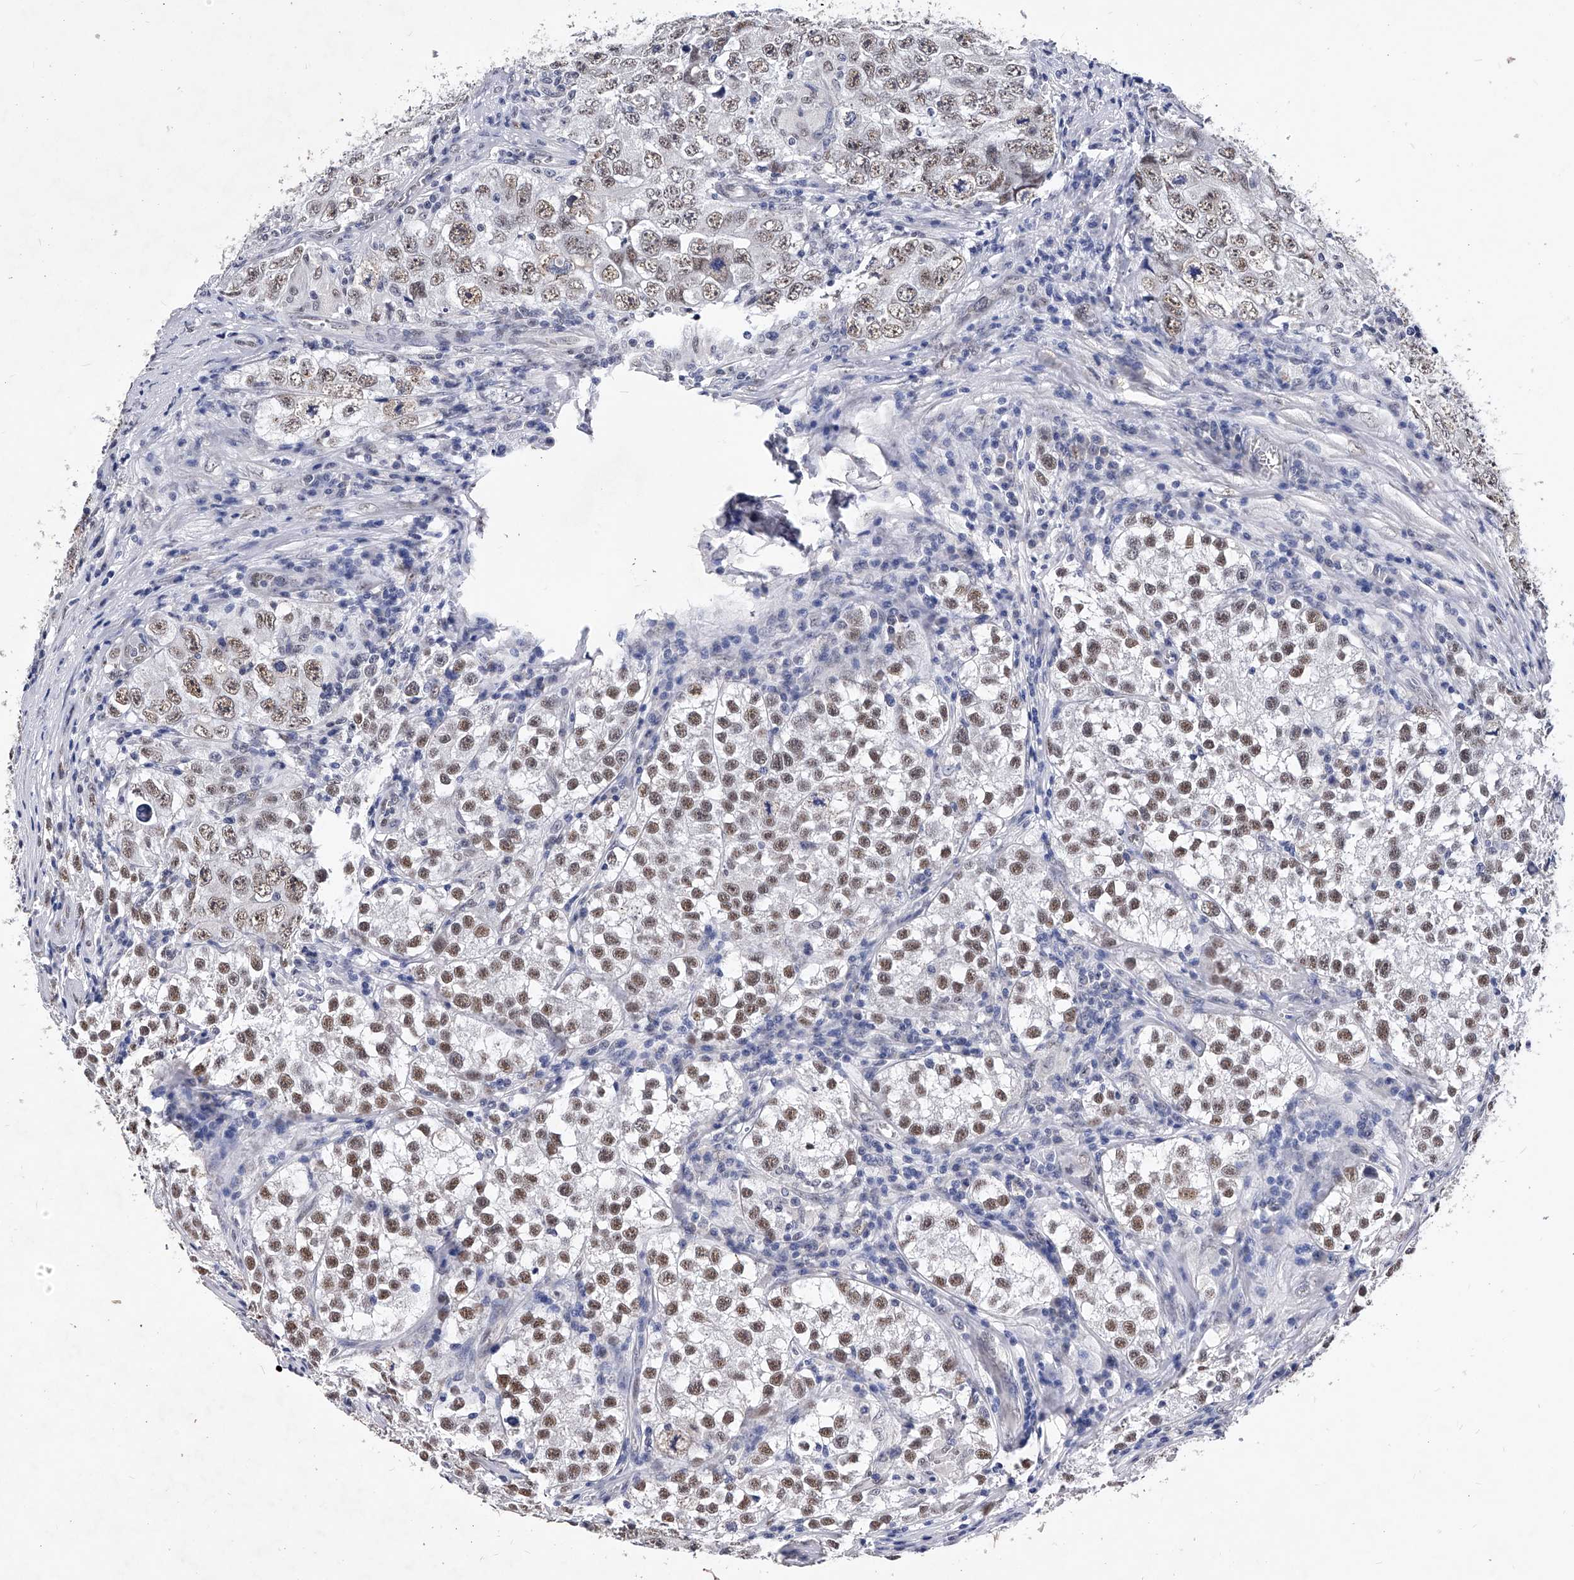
{"staining": {"intensity": "moderate", "quantity": ">75%", "location": "nuclear"}, "tissue": "testis cancer", "cell_type": "Tumor cells", "image_type": "cancer", "snomed": [{"axis": "morphology", "description": "Seminoma, NOS"}, {"axis": "morphology", "description": "Carcinoma, Embryonal, NOS"}, {"axis": "topography", "description": "Testis"}], "caption": "Embryonal carcinoma (testis) tissue reveals moderate nuclear staining in approximately >75% of tumor cells, visualized by immunohistochemistry. (DAB (3,3'-diaminobenzidine) IHC with brightfield microscopy, high magnification).", "gene": "ZNF529", "patient": {"sex": "male", "age": 43}}